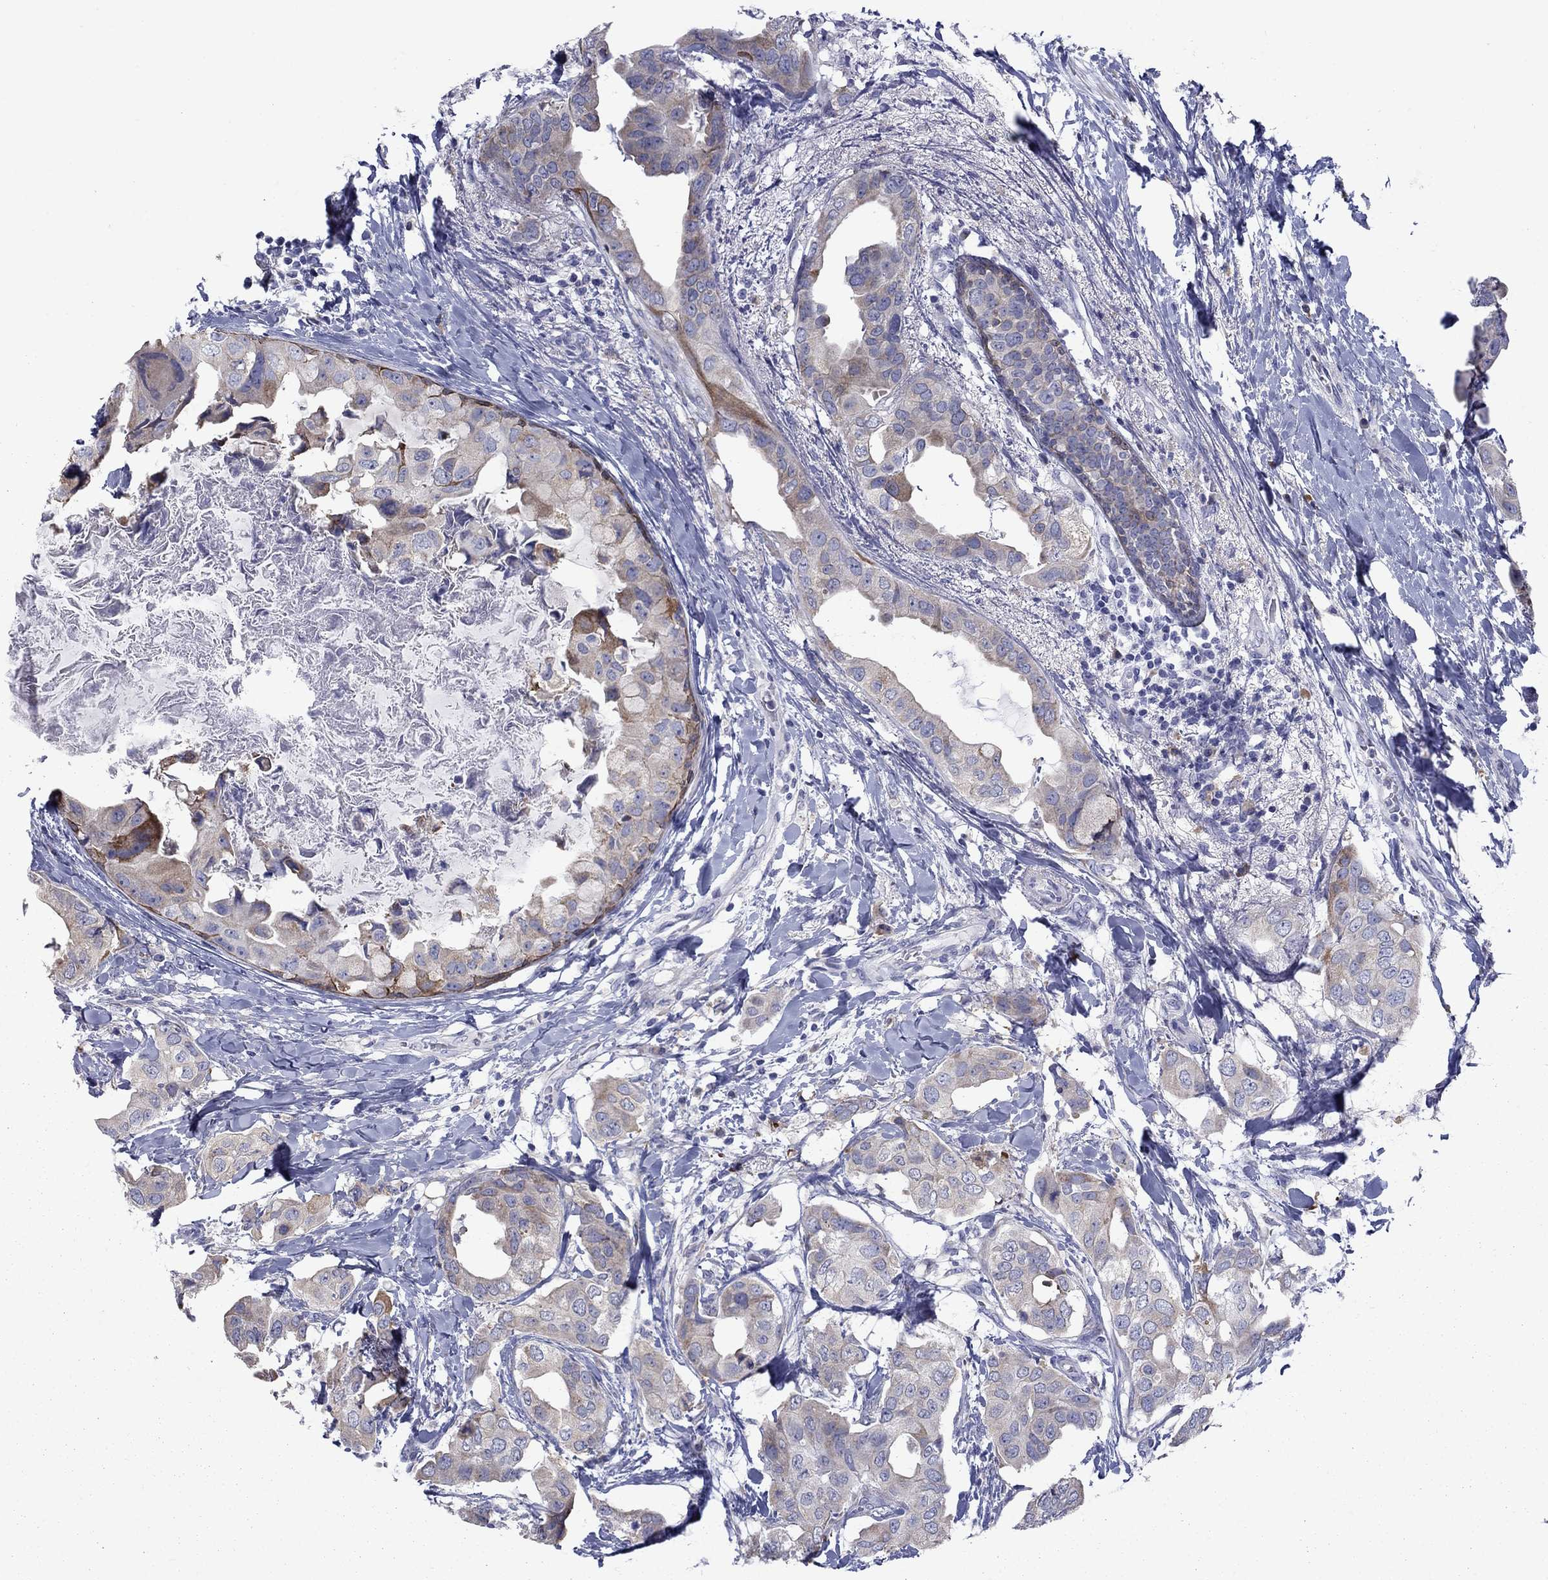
{"staining": {"intensity": "moderate", "quantity": "<25%", "location": "cytoplasmic/membranous"}, "tissue": "breast cancer", "cell_type": "Tumor cells", "image_type": "cancer", "snomed": [{"axis": "morphology", "description": "Normal tissue, NOS"}, {"axis": "morphology", "description": "Duct carcinoma"}, {"axis": "topography", "description": "Breast"}], "caption": "Immunohistochemical staining of human breast cancer (invasive ductal carcinoma) displays low levels of moderate cytoplasmic/membranous positivity in approximately <25% of tumor cells.", "gene": "TMPRSS11A", "patient": {"sex": "female", "age": 40}}